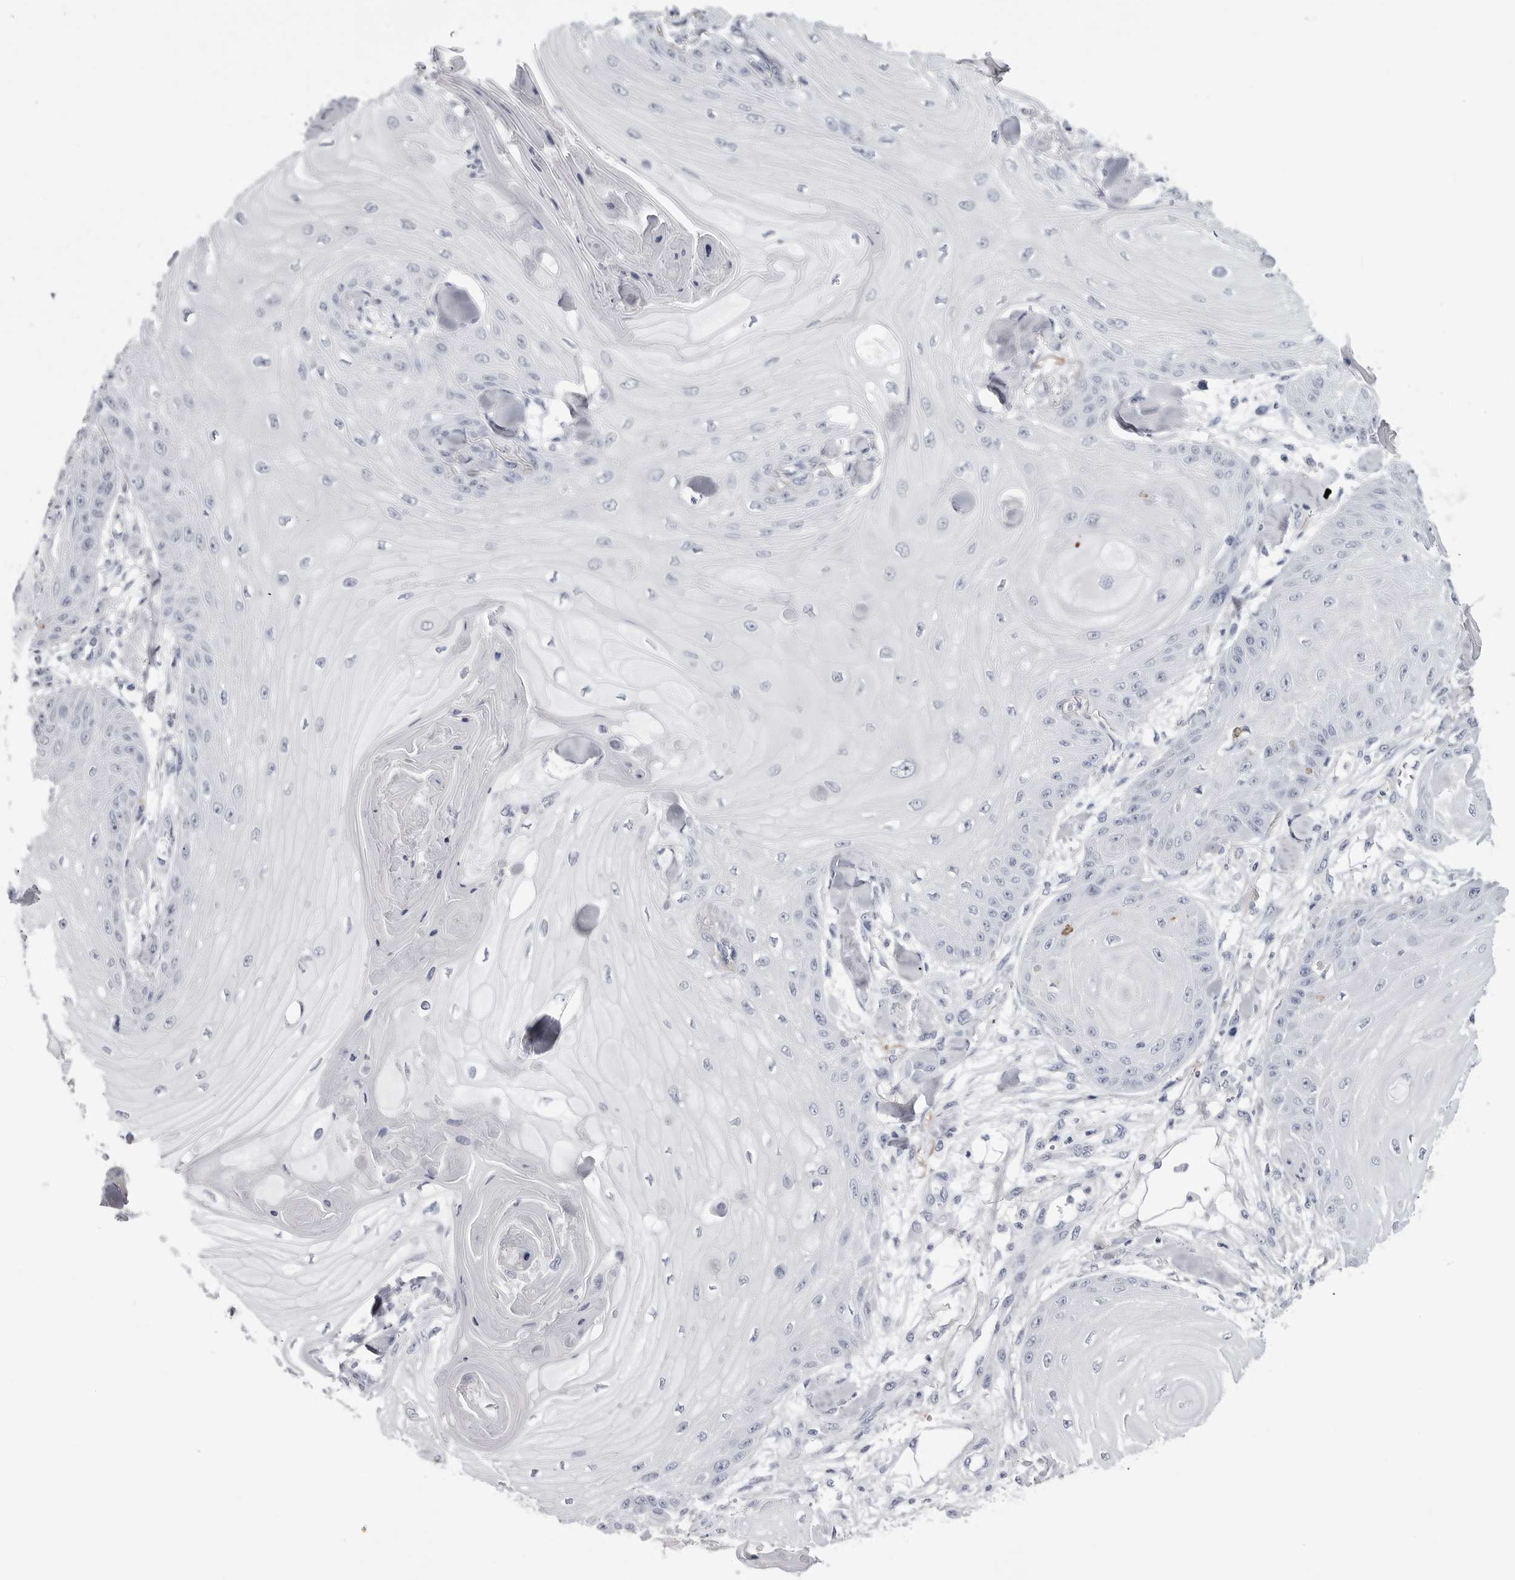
{"staining": {"intensity": "negative", "quantity": "none", "location": "none"}, "tissue": "skin cancer", "cell_type": "Tumor cells", "image_type": "cancer", "snomed": [{"axis": "morphology", "description": "Squamous cell carcinoma, NOS"}, {"axis": "topography", "description": "Skin"}], "caption": "The image exhibits no staining of tumor cells in skin squamous cell carcinoma. The staining is performed using DAB brown chromogen with nuclei counter-stained in using hematoxylin.", "gene": "COL26A1", "patient": {"sex": "male", "age": 74}}